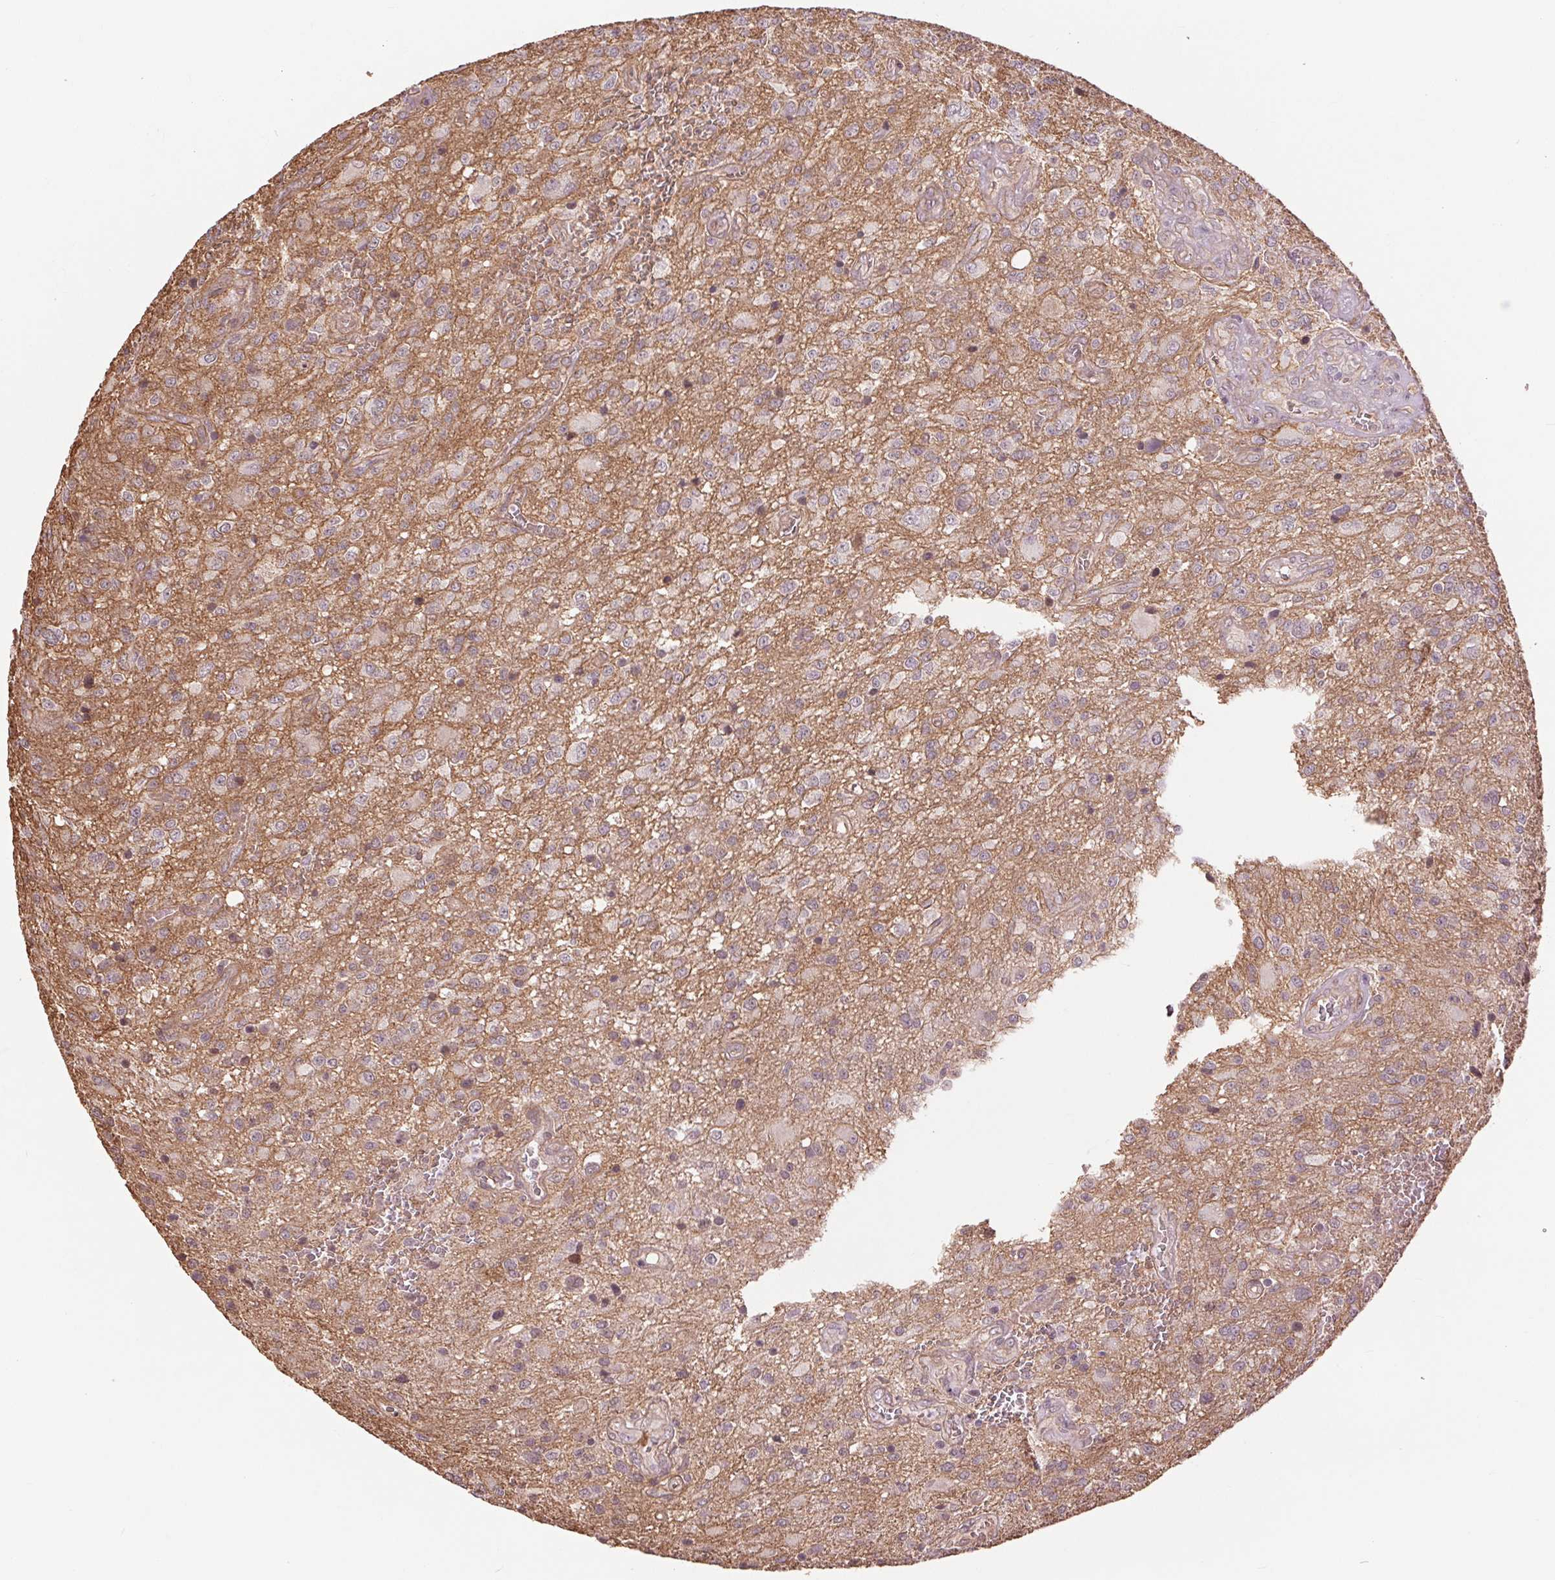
{"staining": {"intensity": "negative", "quantity": "none", "location": "none"}, "tissue": "glioma", "cell_type": "Tumor cells", "image_type": "cancer", "snomed": [{"axis": "morphology", "description": "Glioma, malignant, Low grade"}, {"axis": "topography", "description": "Brain"}], "caption": "DAB immunohistochemical staining of glioma shows no significant positivity in tumor cells.", "gene": "PALM", "patient": {"sex": "male", "age": 66}}